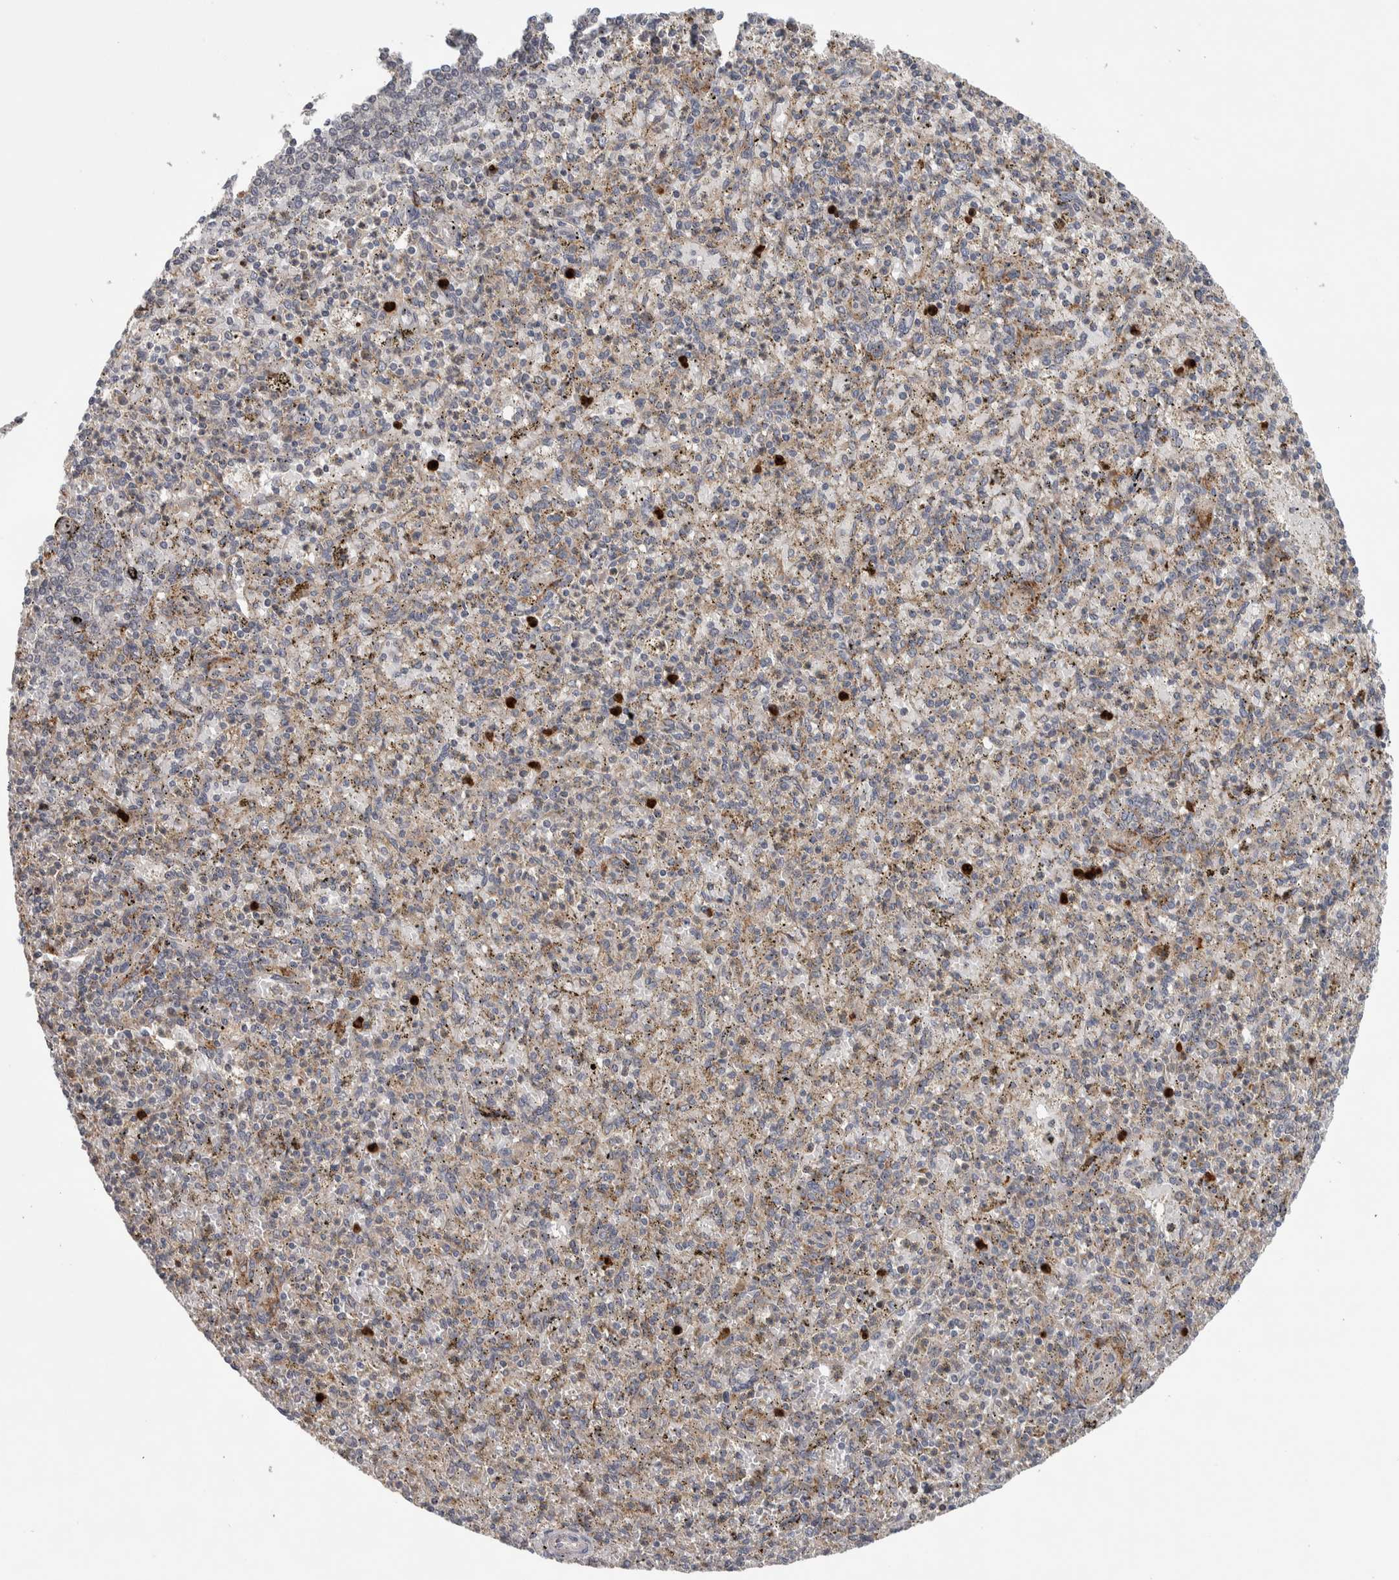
{"staining": {"intensity": "weak", "quantity": "25%-75%", "location": "cytoplasmic/membranous"}, "tissue": "spleen", "cell_type": "Cells in red pulp", "image_type": "normal", "snomed": [{"axis": "morphology", "description": "Normal tissue, NOS"}, {"axis": "topography", "description": "Spleen"}], "caption": "Immunohistochemical staining of normal spleen reveals weak cytoplasmic/membranous protein staining in about 25%-75% of cells in red pulp.", "gene": "ADPRM", "patient": {"sex": "male", "age": 72}}